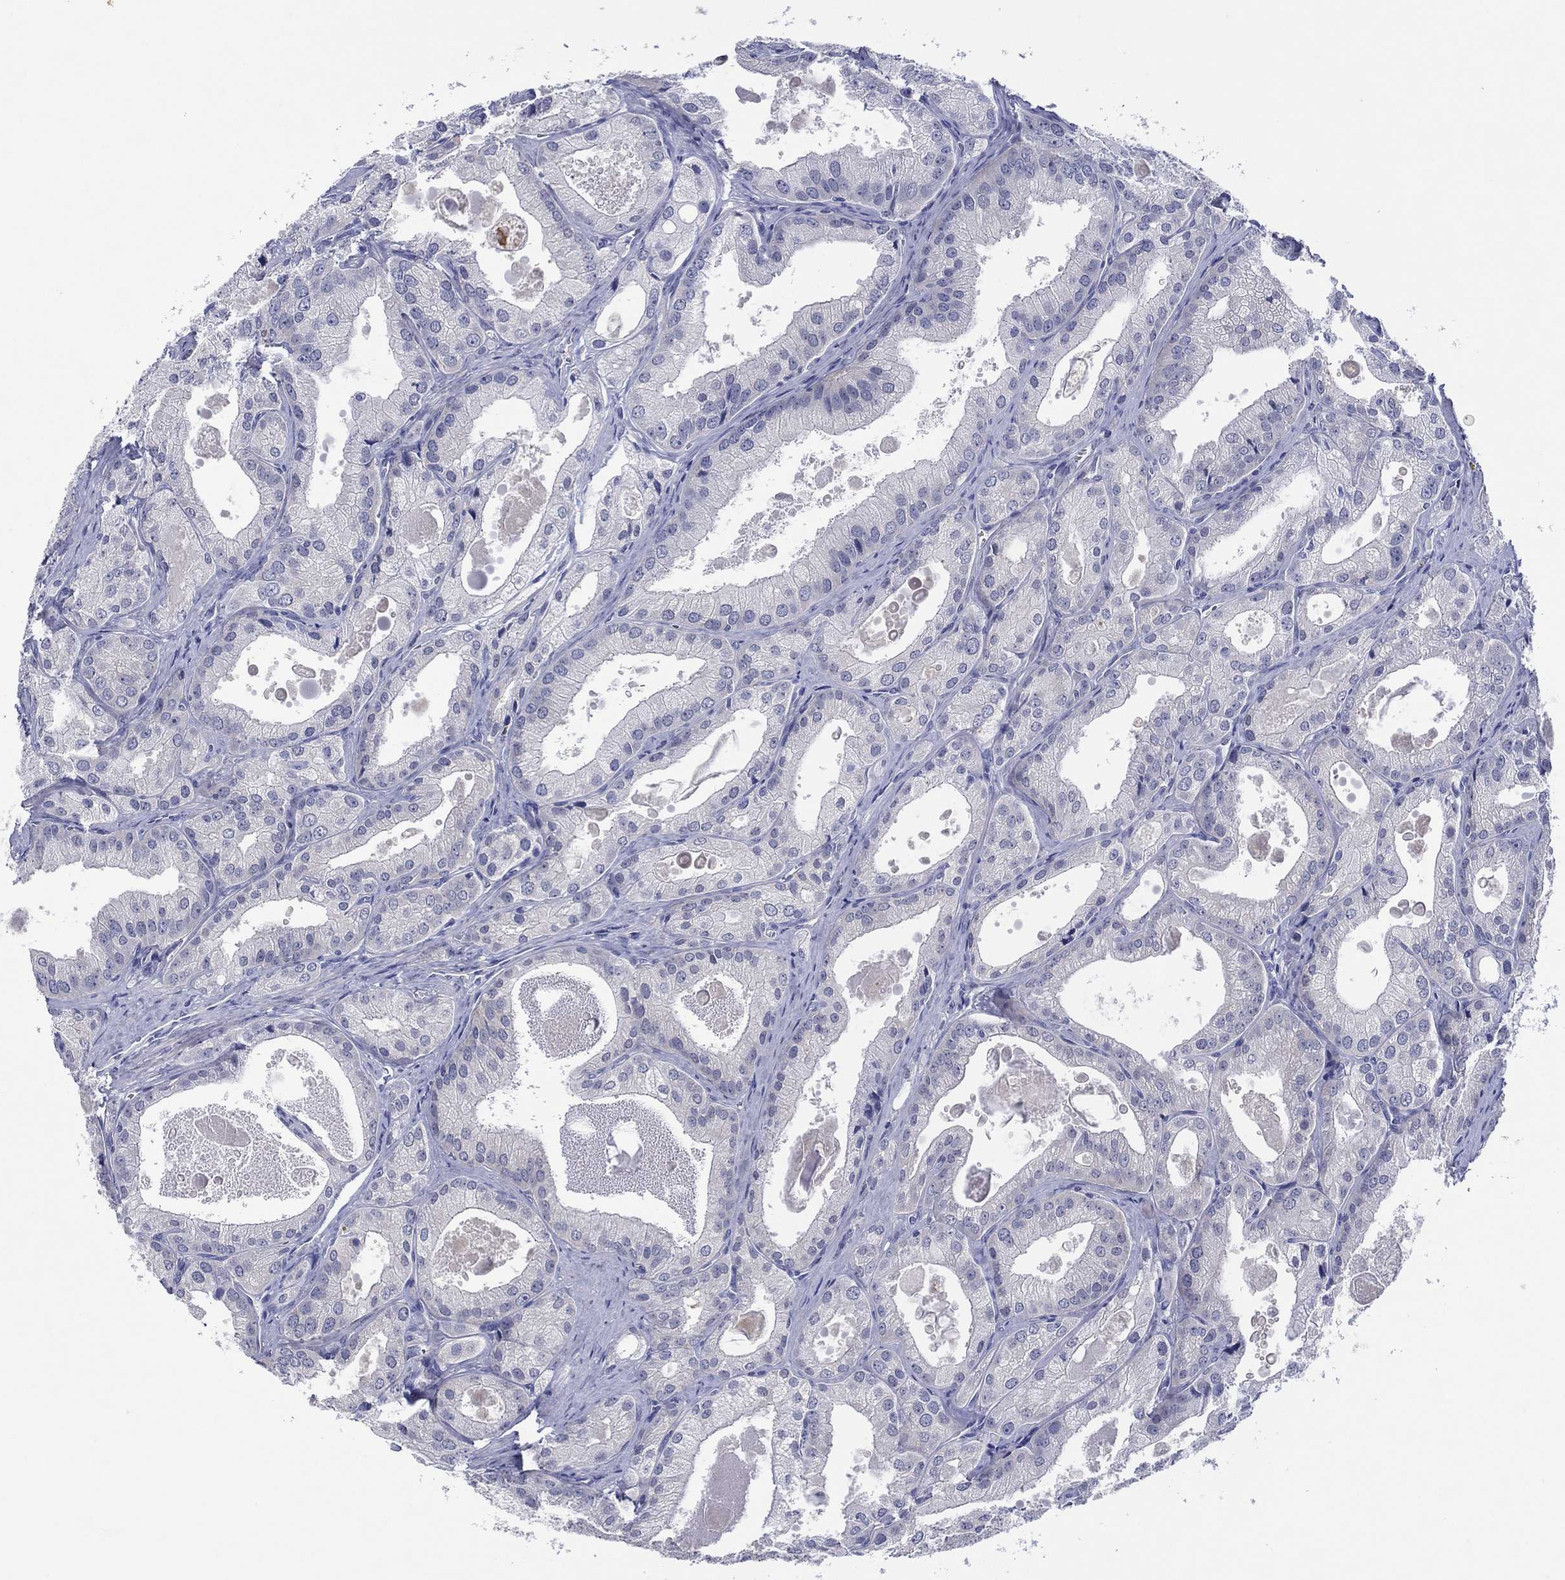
{"staining": {"intensity": "negative", "quantity": "none", "location": "none"}, "tissue": "prostate cancer", "cell_type": "Tumor cells", "image_type": "cancer", "snomed": [{"axis": "morphology", "description": "Adenocarcinoma, NOS"}, {"axis": "morphology", "description": "Adenocarcinoma, High grade"}, {"axis": "topography", "description": "Prostate"}], "caption": "Immunohistochemistry (IHC) image of neoplastic tissue: adenocarcinoma (prostate) stained with DAB shows no significant protein expression in tumor cells.", "gene": "HDC", "patient": {"sex": "male", "age": 70}}